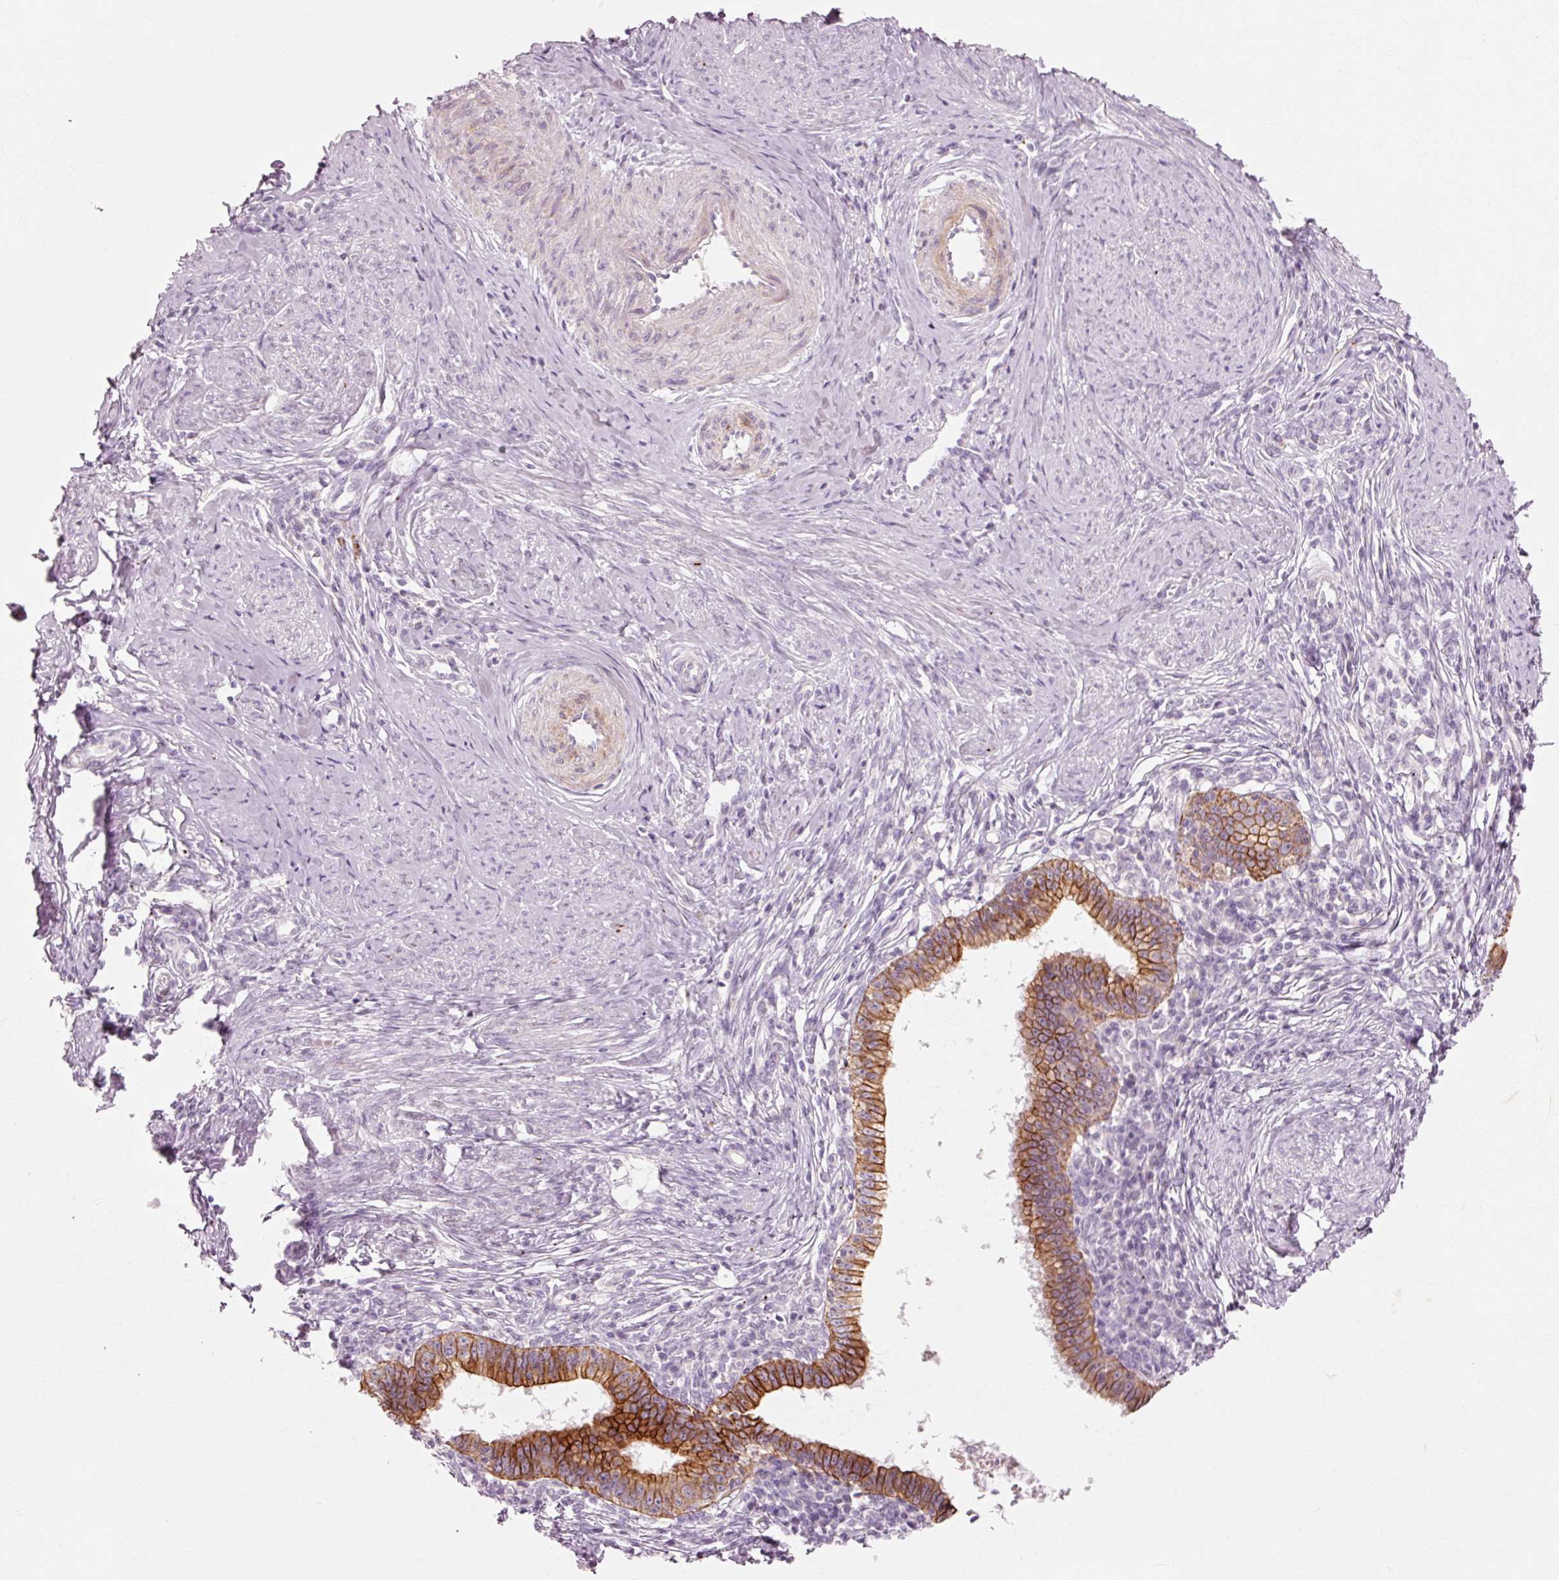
{"staining": {"intensity": "strong", "quantity": ">75%", "location": "cytoplasmic/membranous"}, "tissue": "cervical cancer", "cell_type": "Tumor cells", "image_type": "cancer", "snomed": [{"axis": "morphology", "description": "Adenocarcinoma, NOS"}, {"axis": "topography", "description": "Cervix"}], "caption": "Brown immunohistochemical staining in cervical adenocarcinoma demonstrates strong cytoplasmic/membranous expression in about >75% of tumor cells.", "gene": "TRIM73", "patient": {"sex": "female", "age": 36}}